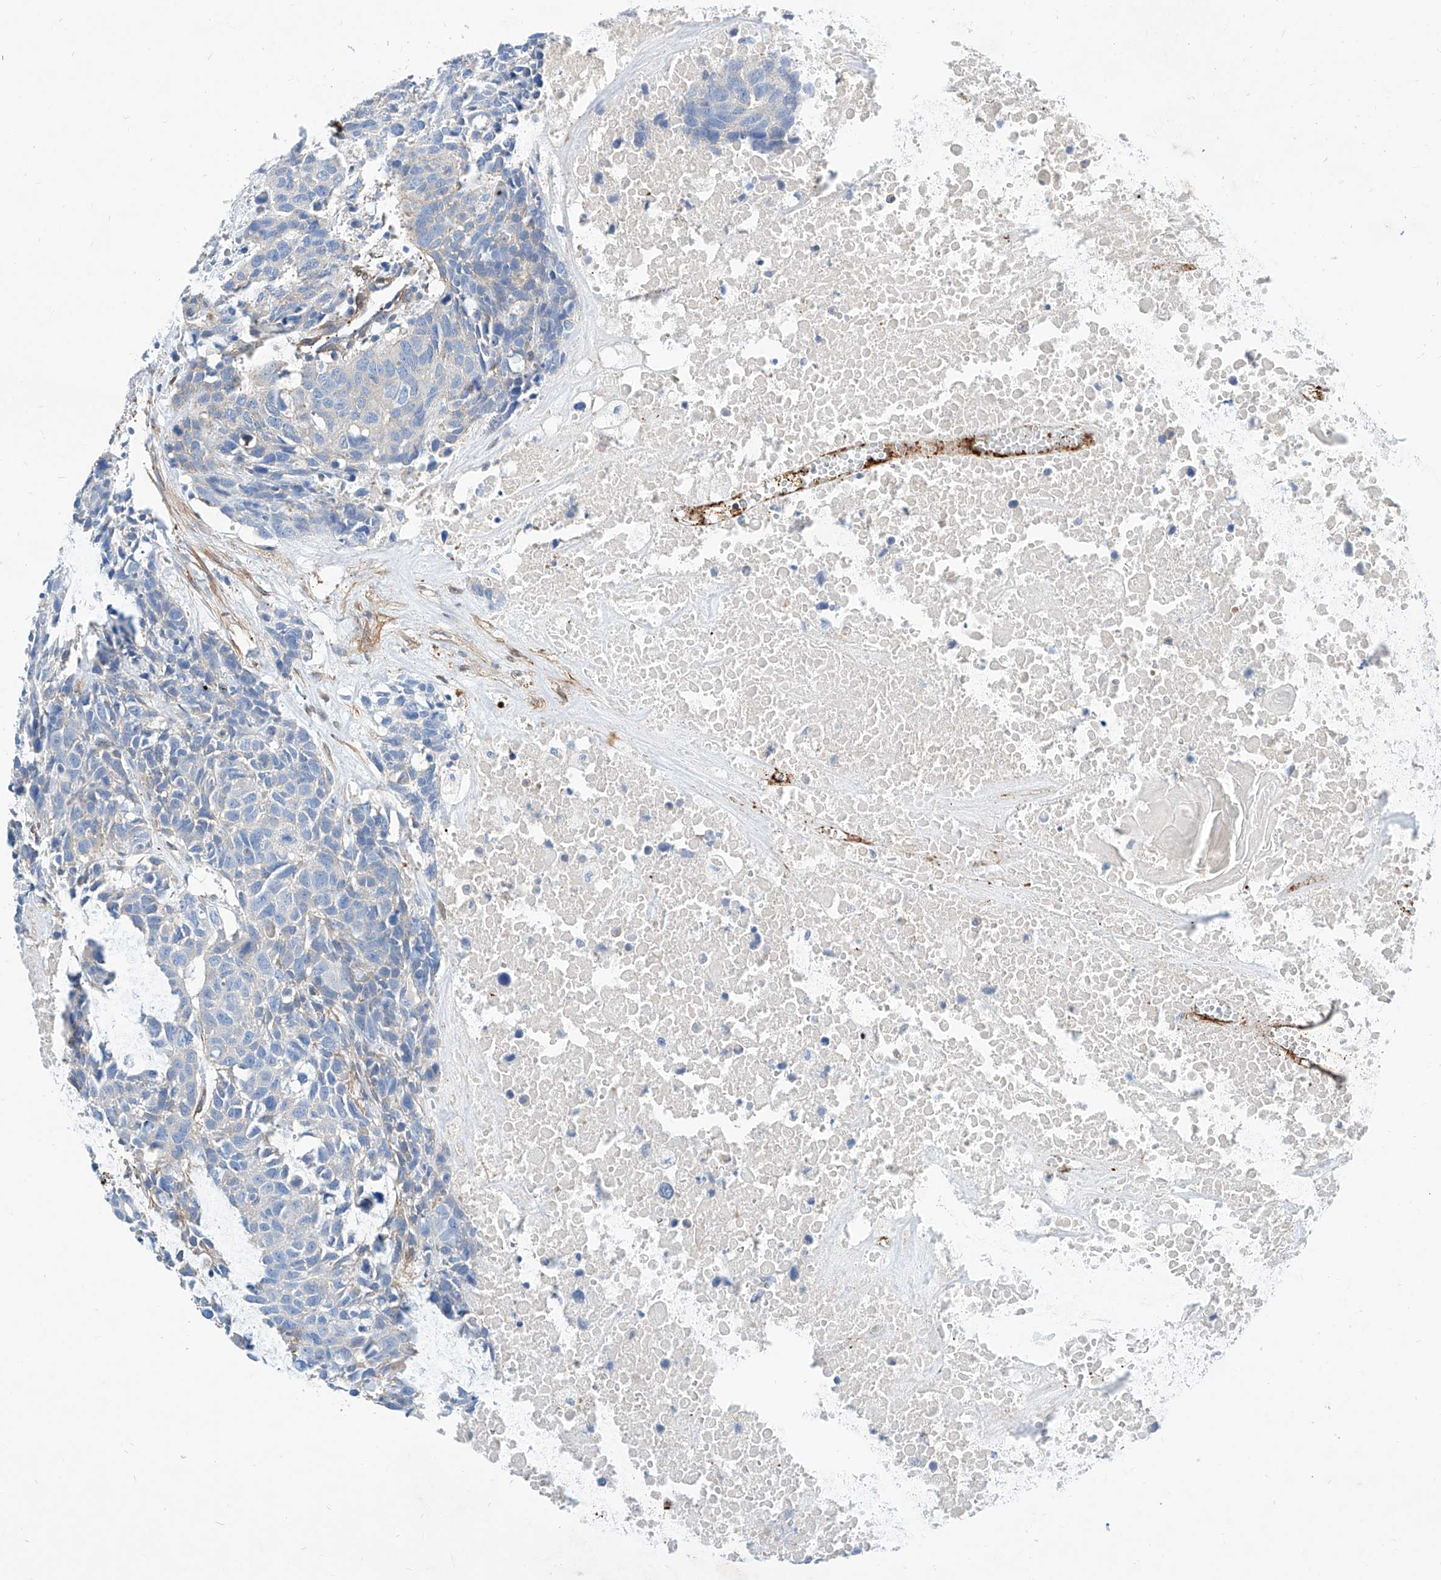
{"staining": {"intensity": "negative", "quantity": "none", "location": "none"}, "tissue": "head and neck cancer", "cell_type": "Tumor cells", "image_type": "cancer", "snomed": [{"axis": "morphology", "description": "Squamous cell carcinoma, NOS"}, {"axis": "topography", "description": "Head-Neck"}], "caption": "High power microscopy histopathology image of an immunohistochemistry (IHC) image of head and neck cancer, revealing no significant positivity in tumor cells.", "gene": "TAS2R60", "patient": {"sex": "male", "age": 66}}